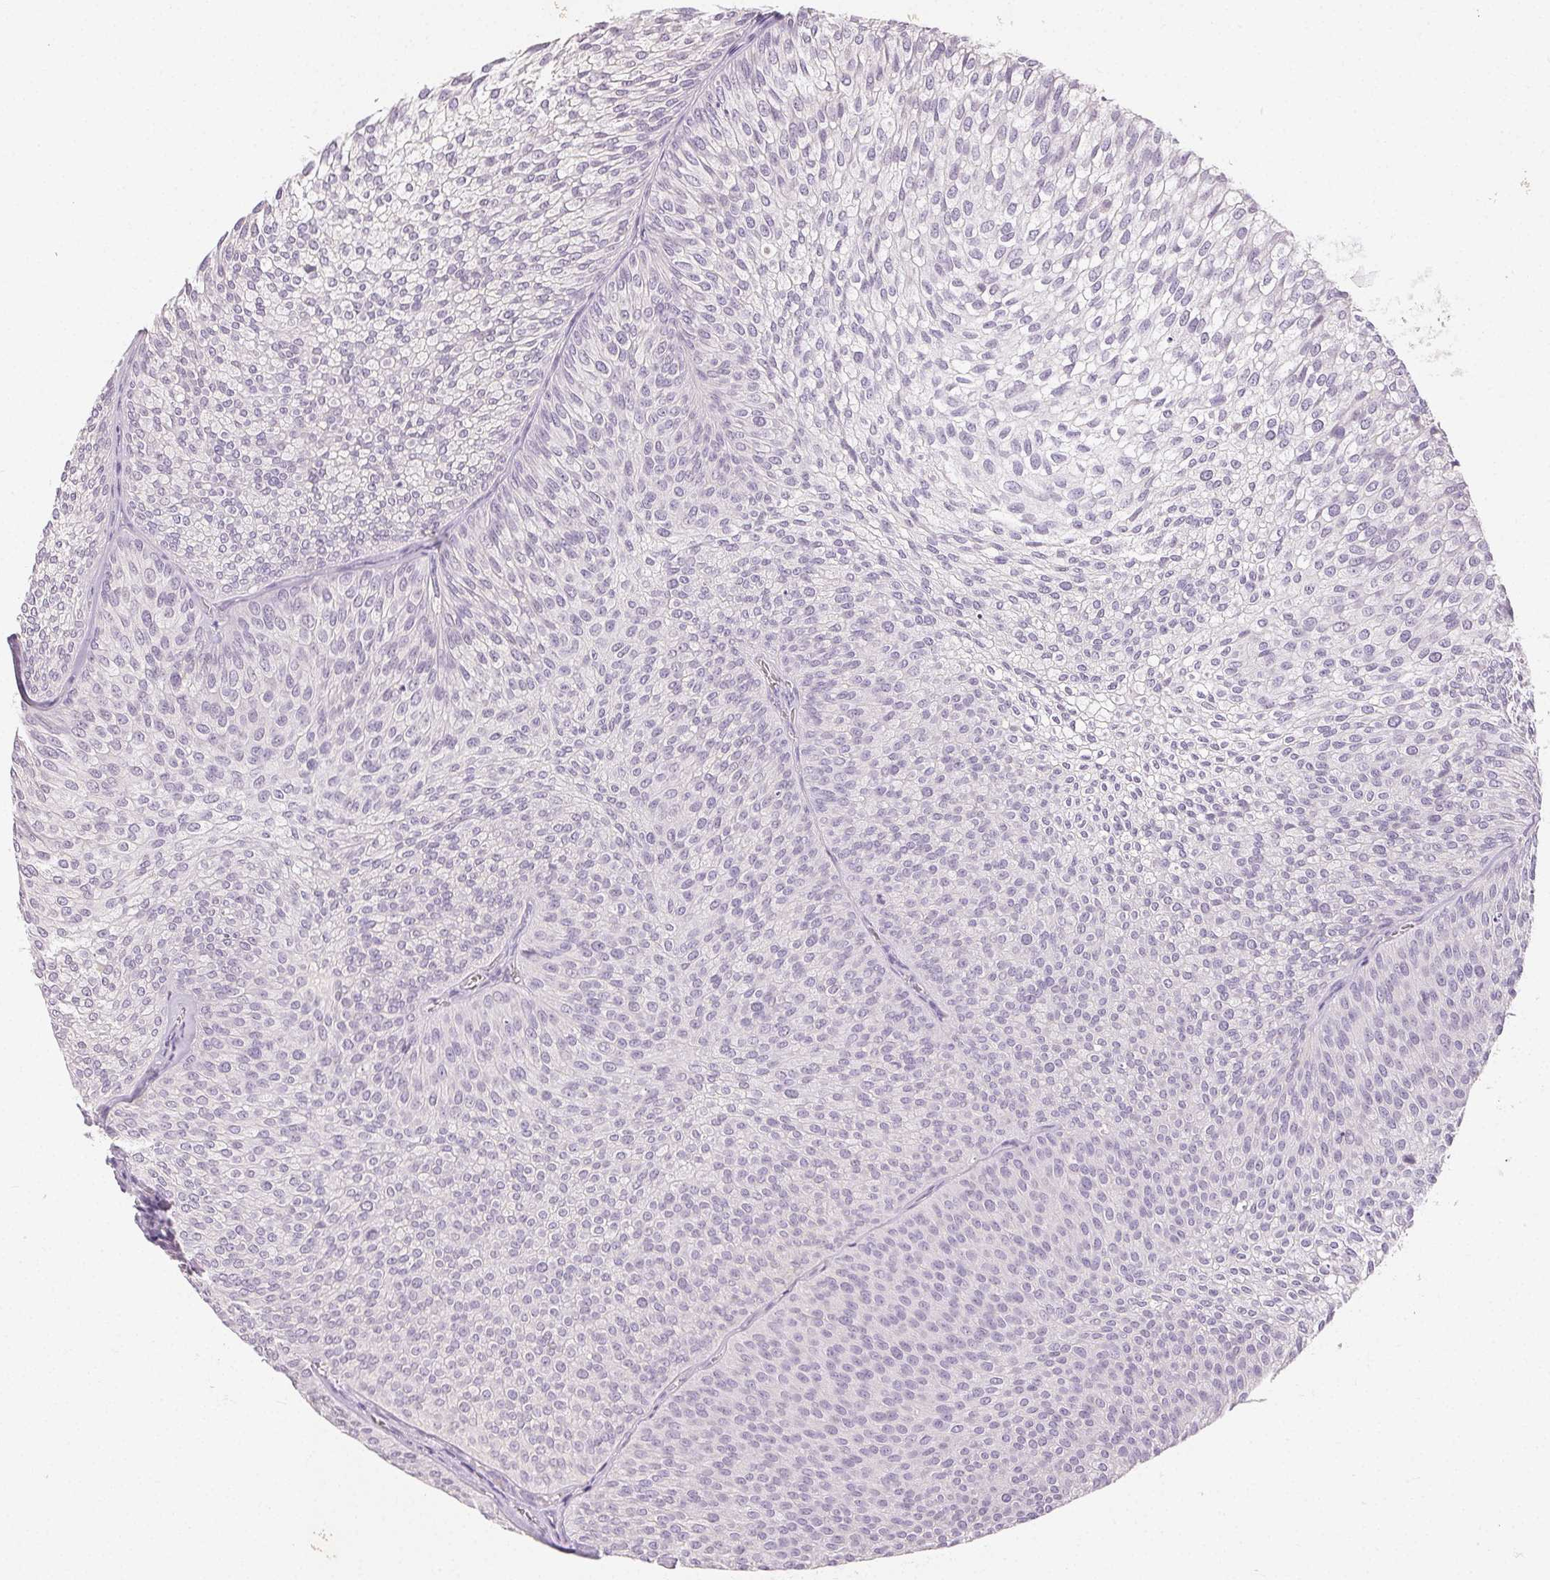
{"staining": {"intensity": "negative", "quantity": "none", "location": "none"}, "tissue": "urothelial cancer", "cell_type": "Tumor cells", "image_type": "cancer", "snomed": [{"axis": "morphology", "description": "Urothelial carcinoma, Low grade"}, {"axis": "topography", "description": "Urinary bladder"}], "caption": "DAB immunohistochemical staining of human urothelial cancer shows no significant staining in tumor cells.", "gene": "SFTPD", "patient": {"sex": "male", "age": 91}}